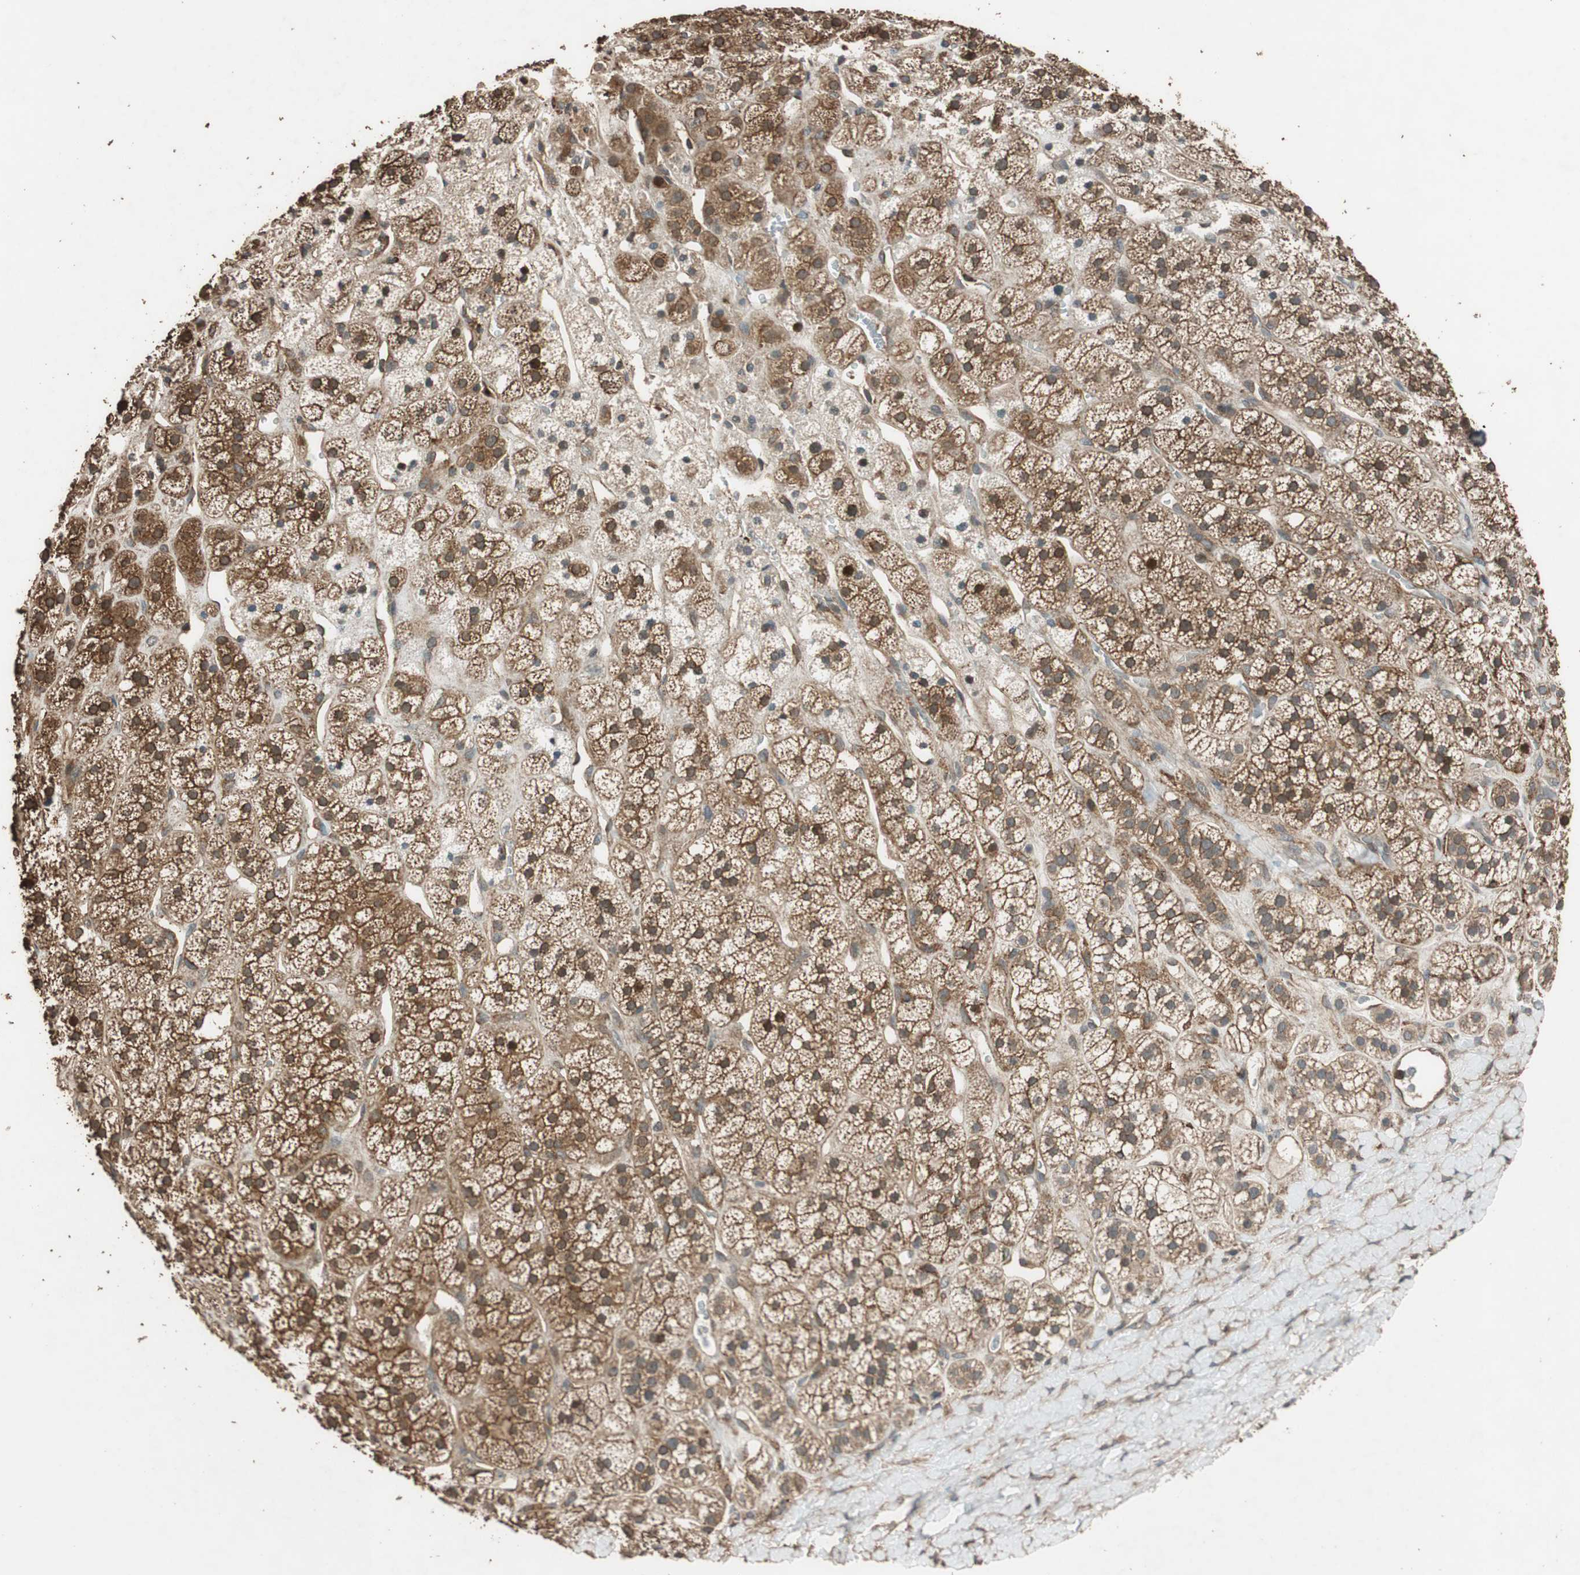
{"staining": {"intensity": "moderate", "quantity": ">75%", "location": "cytoplasmic/membranous,nuclear"}, "tissue": "adrenal gland", "cell_type": "Glandular cells", "image_type": "normal", "snomed": [{"axis": "morphology", "description": "Normal tissue, NOS"}, {"axis": "topography", "description": "Adrenal gland"}], "caption": "Immunohistochemistry (IHC) of unremarkable human adrenal gland shows medium levels of moderate cytoplasmic/membranous,nuclear positivity in approximately >75% of glandular cells. The staining was performed using DAB (3,3'-diaminobenzidine), with brown indicating positive protein expression. Nuclei are stained blue with hematoxylin.", "gene": "MST1R", "patient": {"sex": "male", "age": 56}}